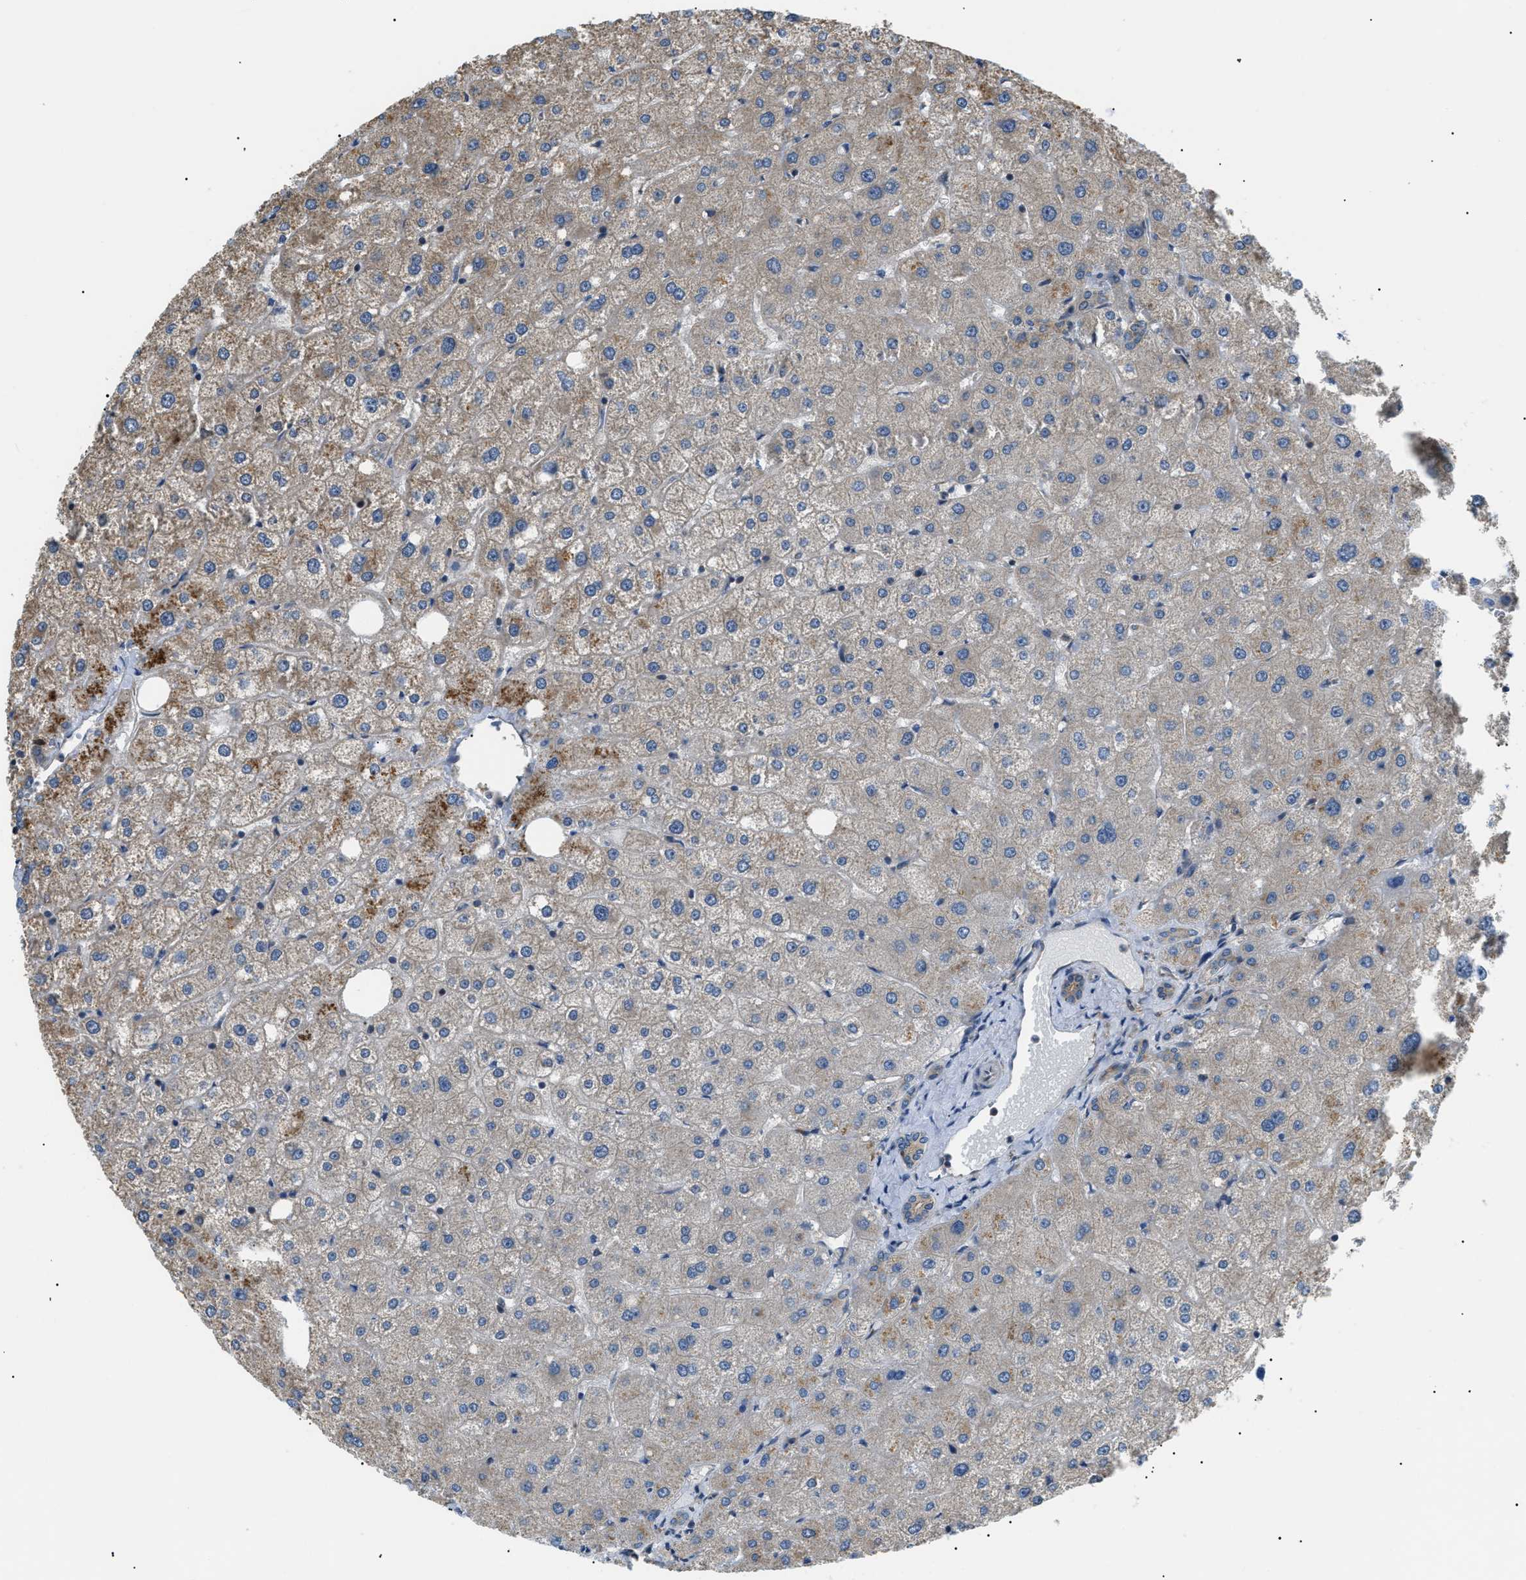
{"staining": {"intensity": "weak", "quantity": ">75%", "location": "cytoplasmic/membranous"}, "tissue": "liver", "cell_type": "Cholangiocytes", "image_type": "normal", "snomed": [{"axis": "morphology", "description": "Normal tissue, NOS"}, {"axis": "topography", "description": "Liver"}], "caption": "Weak cytoplasmic/membranous protein positivity is seen in about >75% of cholangiocytes in liver.", "gene": "SRPK1", "patient": {"sex": "male", "age": 73}}